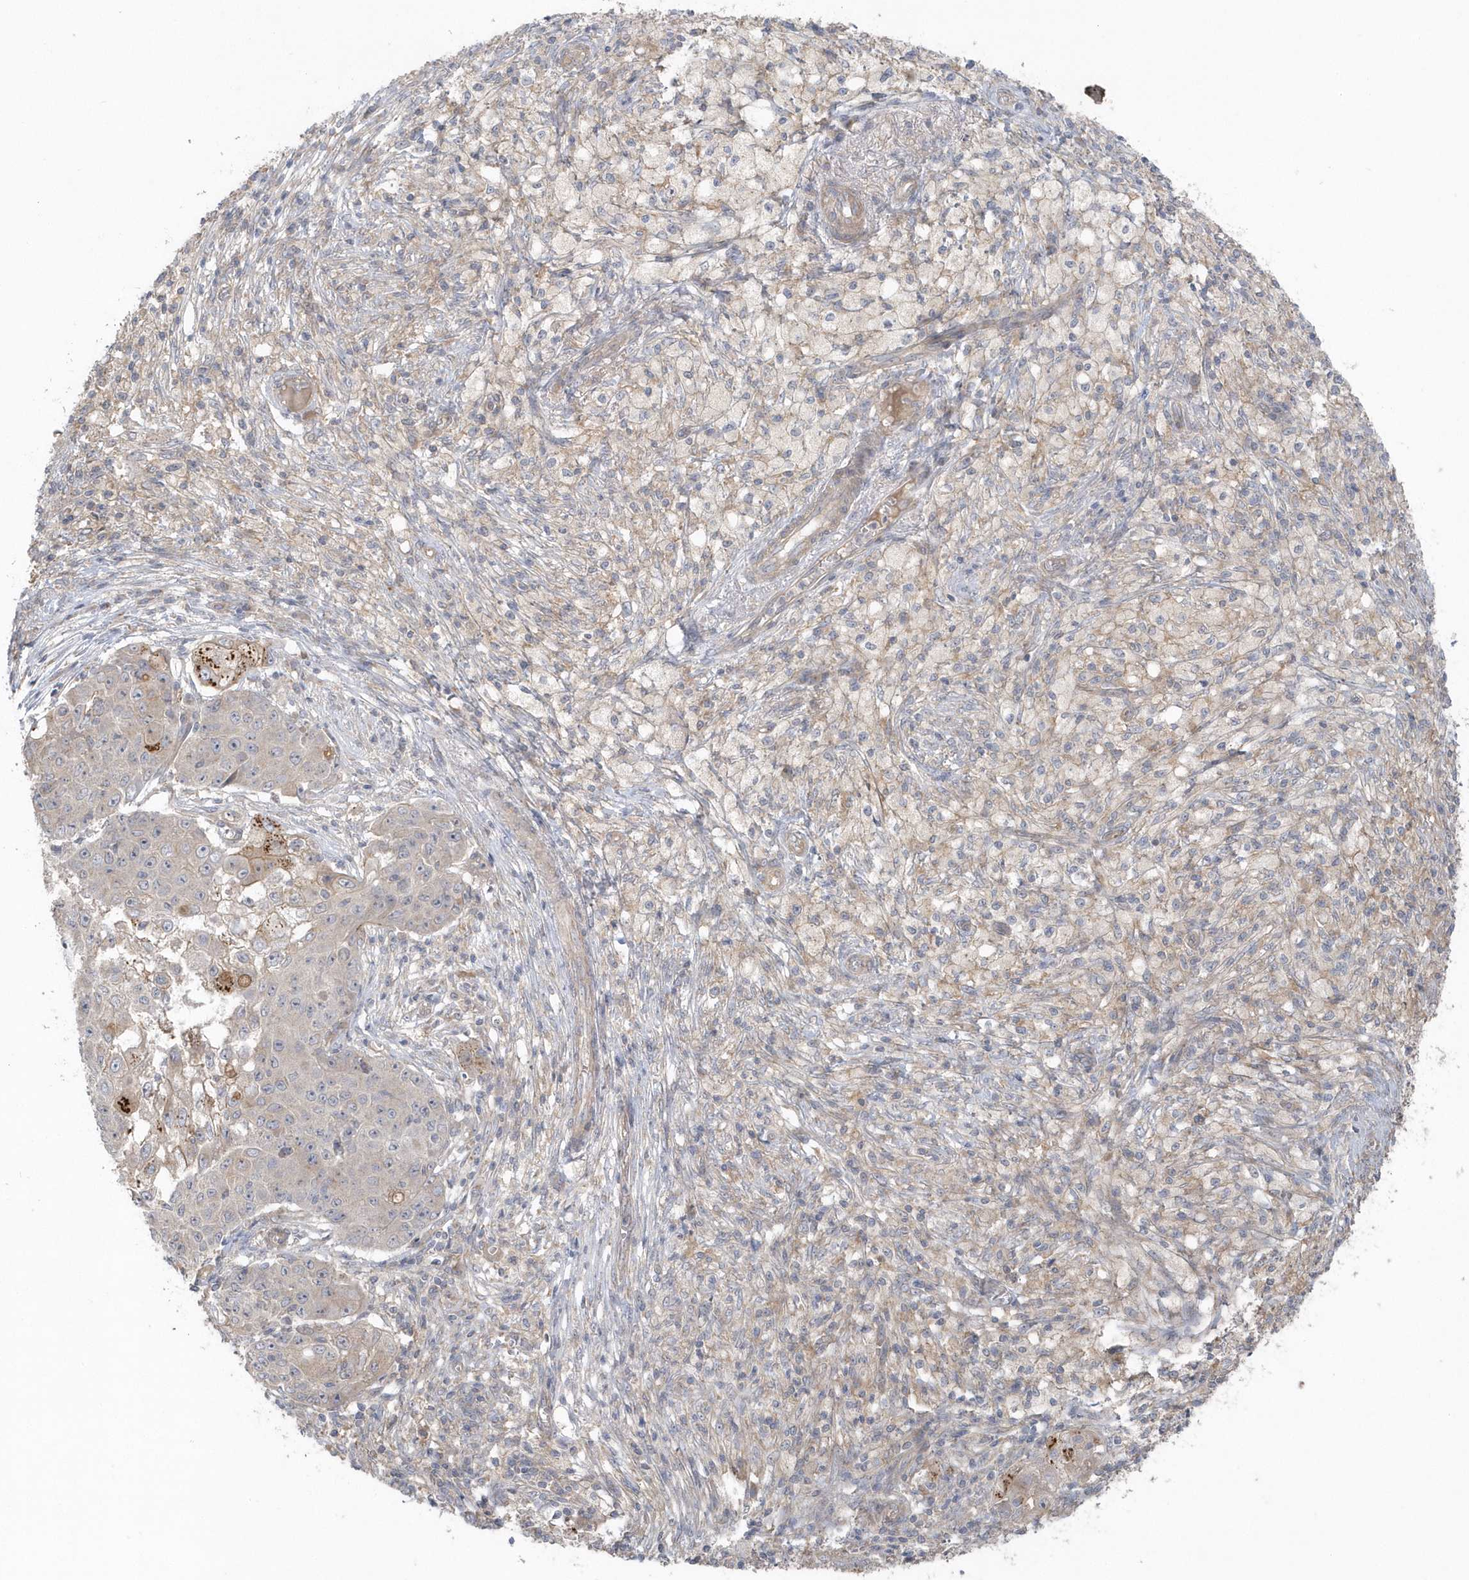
{"staining": {"intensity": "negative", "quantity": "none", "location": "none"}, "tissue": "ovarian cancer", "cell_type": "Tumor cells", "image_type": "cancer", "snomed": [{"axis": "morphology", "description": "Carcinoma, endometroid"}, {"axis": "topography", "description": "Ovary"}], "caption": "DAB (3,3'-diaminobenzidine) immunohistochemical staining of ovarian cancer (endometroid carcinoma) demonstrates no significant staining in tumor cells.", "gene": "ACTR1A", "patient": {"sex": "female", "age": 42}}